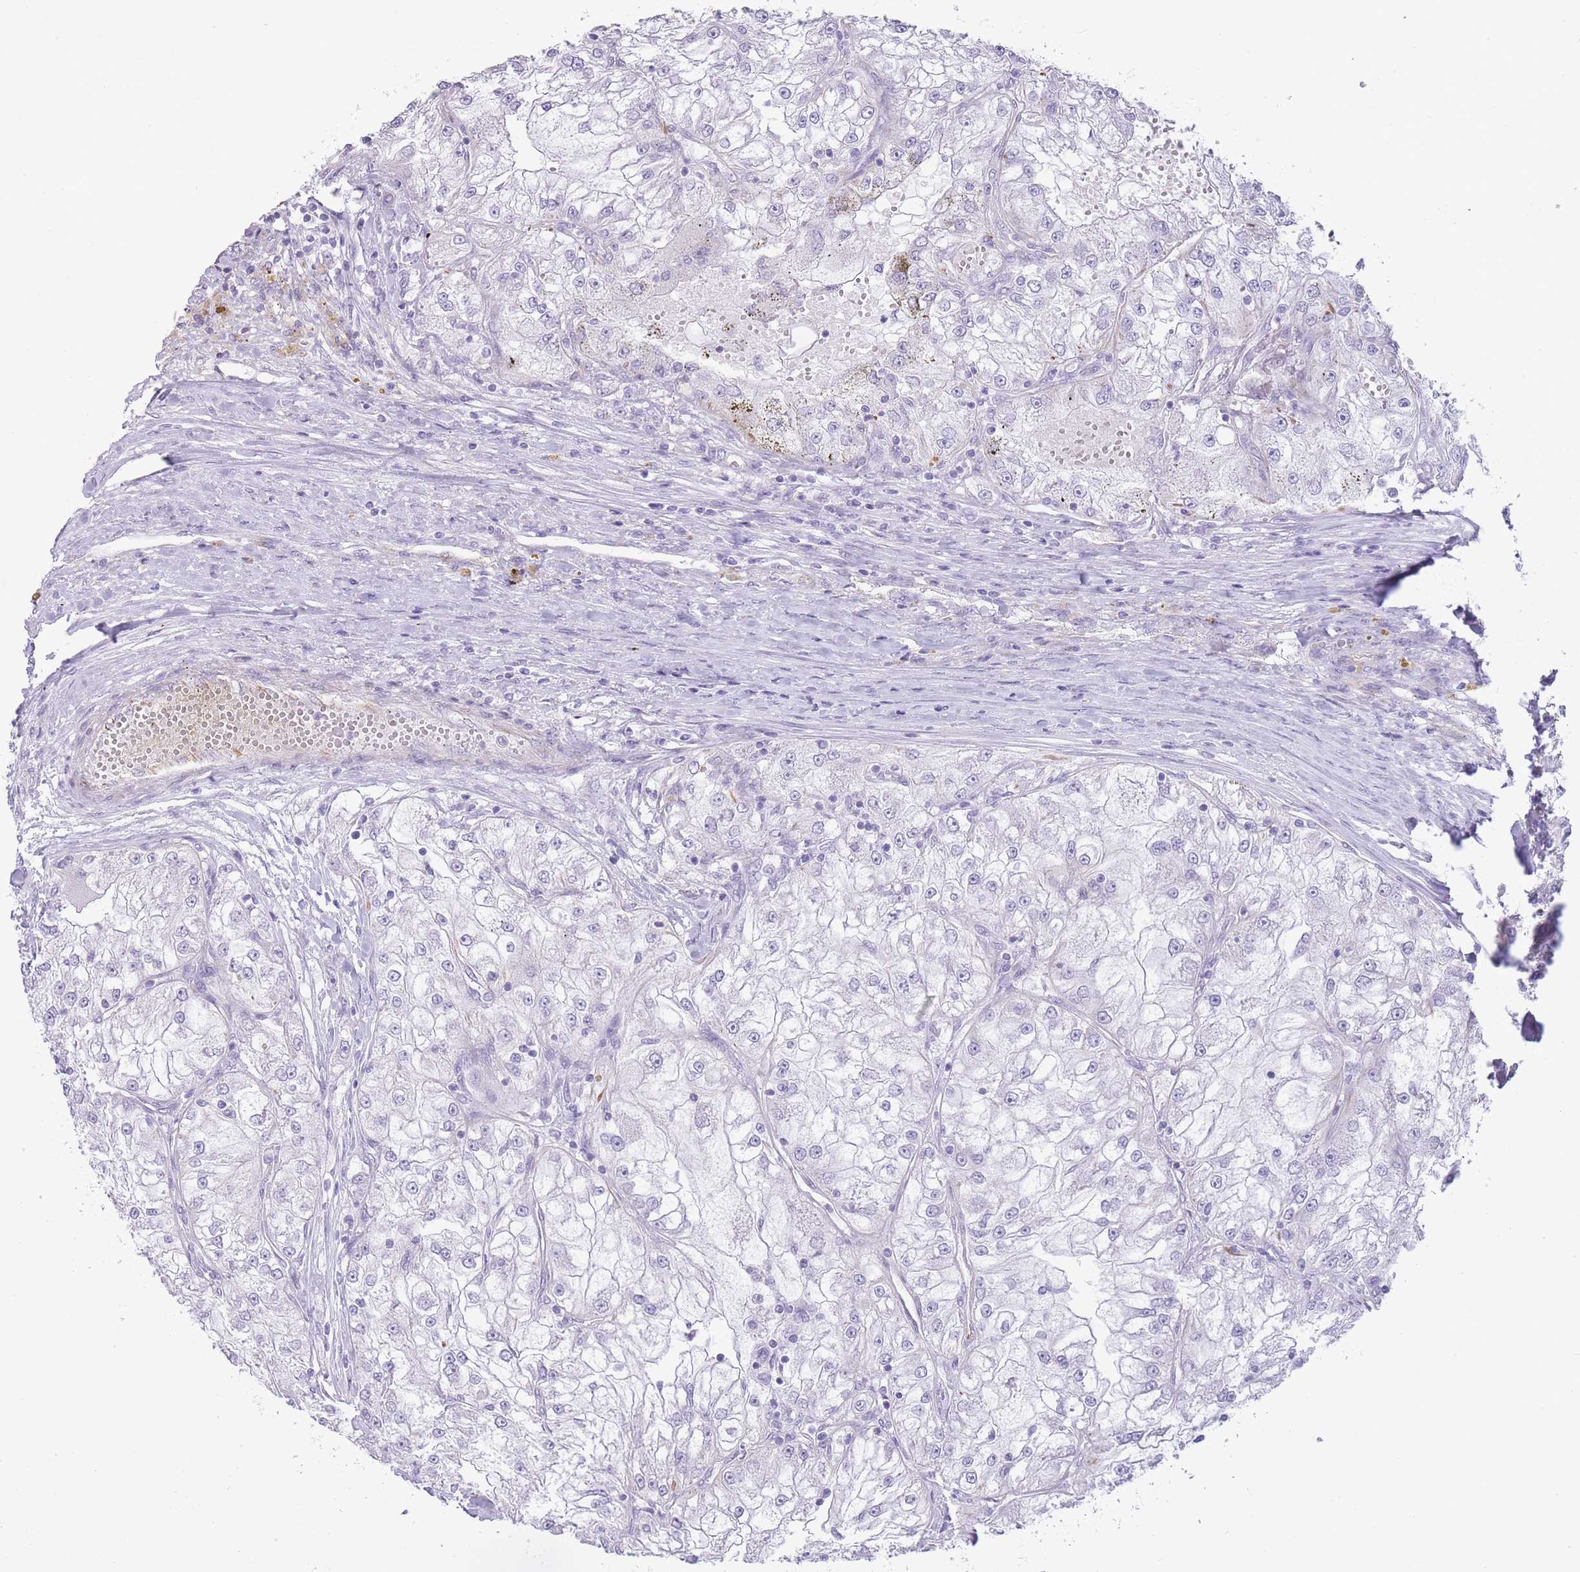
{"staining": {"intensity": "negative", "quantity": "none", "location": "none"}, "tissue": "renal cancer", "cell_type": "Tumor cells", "image_type": "cancer", "snomed": [{"axis": "morphology", "description": "Adenocarcinoma, NOS"}, {"axis": "topography", "description": "Kidney"}], "caption": "Tumor cells show no significant staining in adenocarcinoma (renal).", "gene": "PTCD1", "patient": {"sex": "female", "age": 72}}